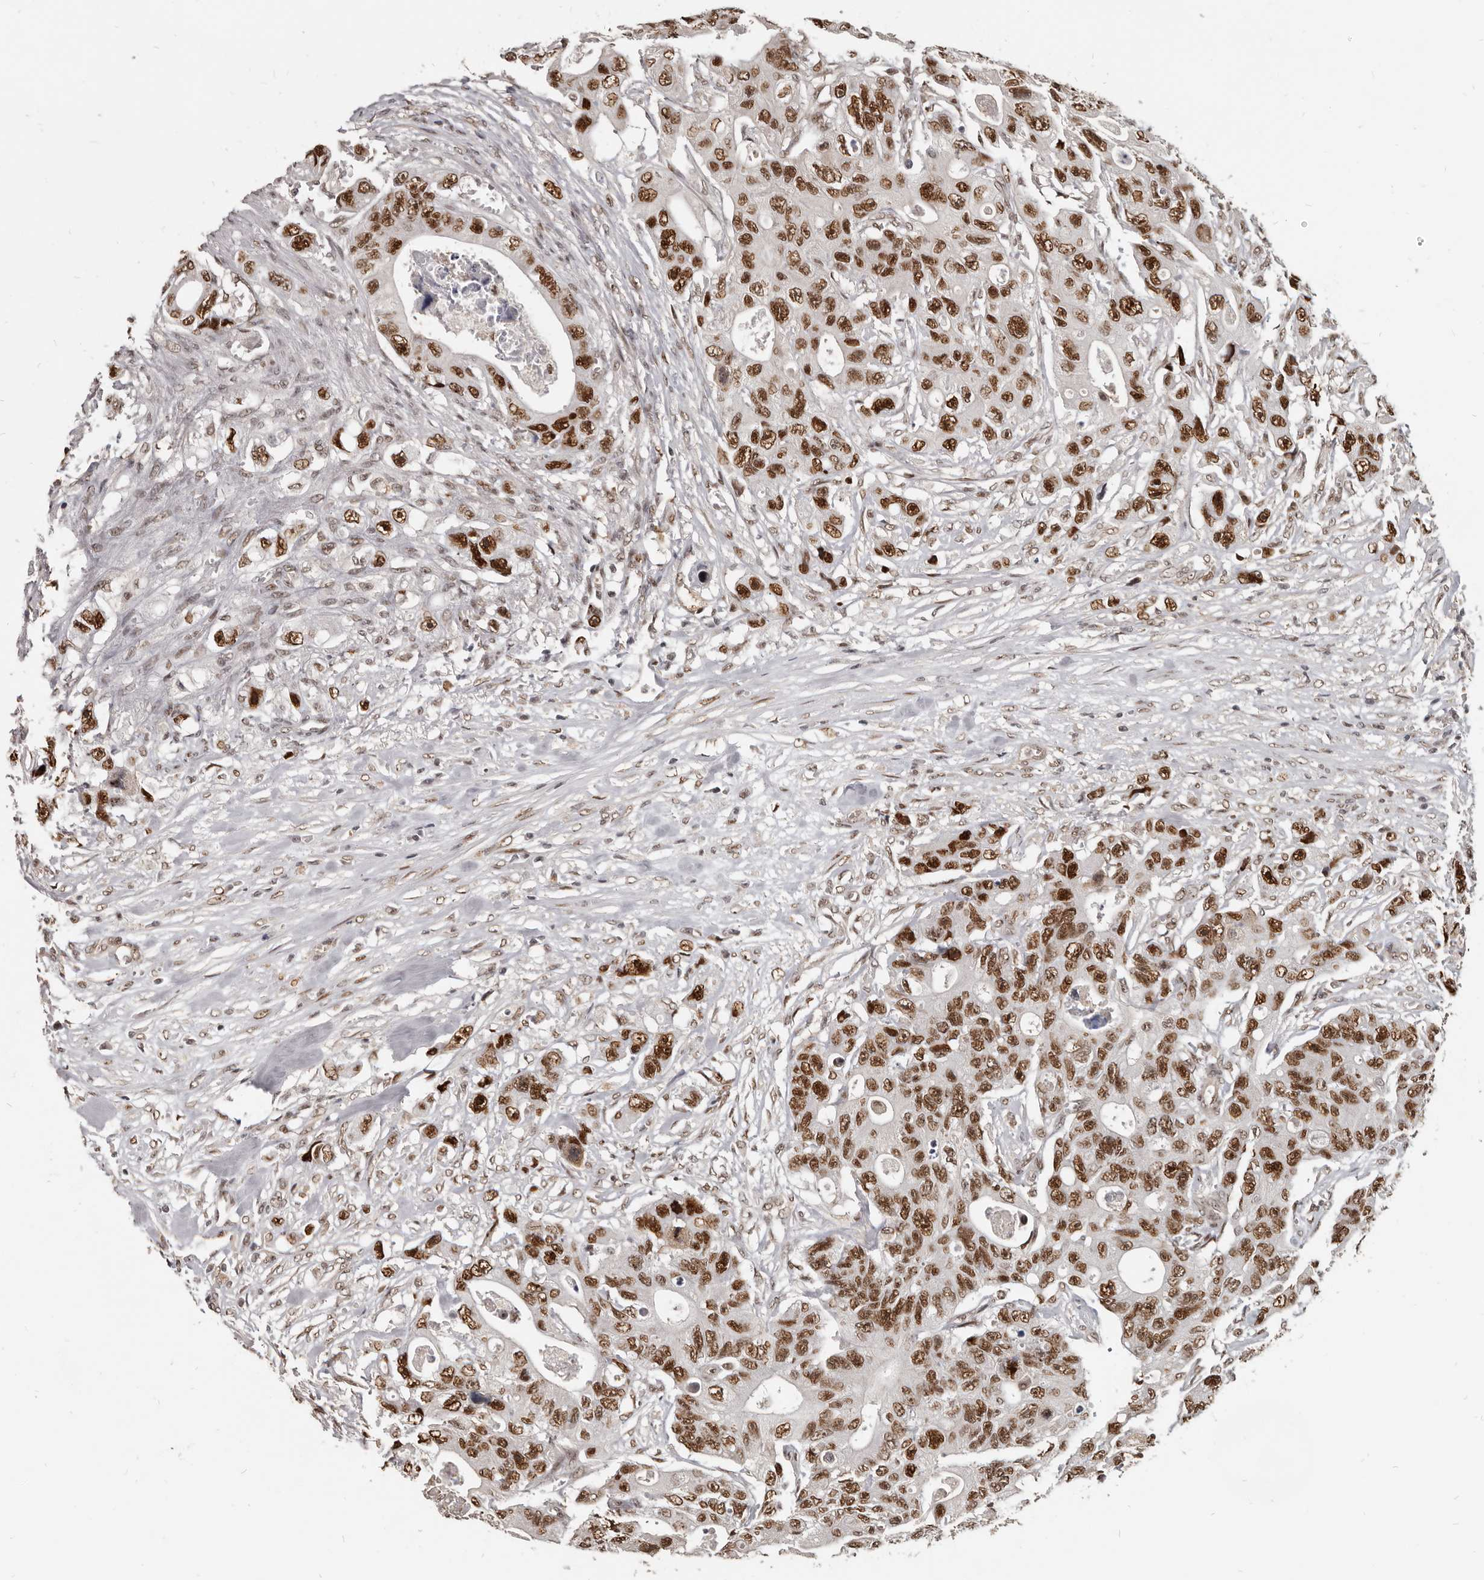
{"staining": {"intensity": "strong", "quantity": ">75%", "location": "nuclear"}, "tissue": "colorectal cancer", "cell_type": "Tumor cells", "image_type": "cancer", "snomed": [{"axis": "morphology", "description": "Adenocarcinoma, NOS"}, {"axis": "topography", "description": "Colon"}], "caption": "Immunohistochemistry micrograph of human colorectal cancer (adenocarcinoma) stained for a protein (brown), which displays high levels of strong nuclear positivity in about >75% of tumor cells.", "gene": "ATF5", "patient": {"sex": "female", "age": 46}}